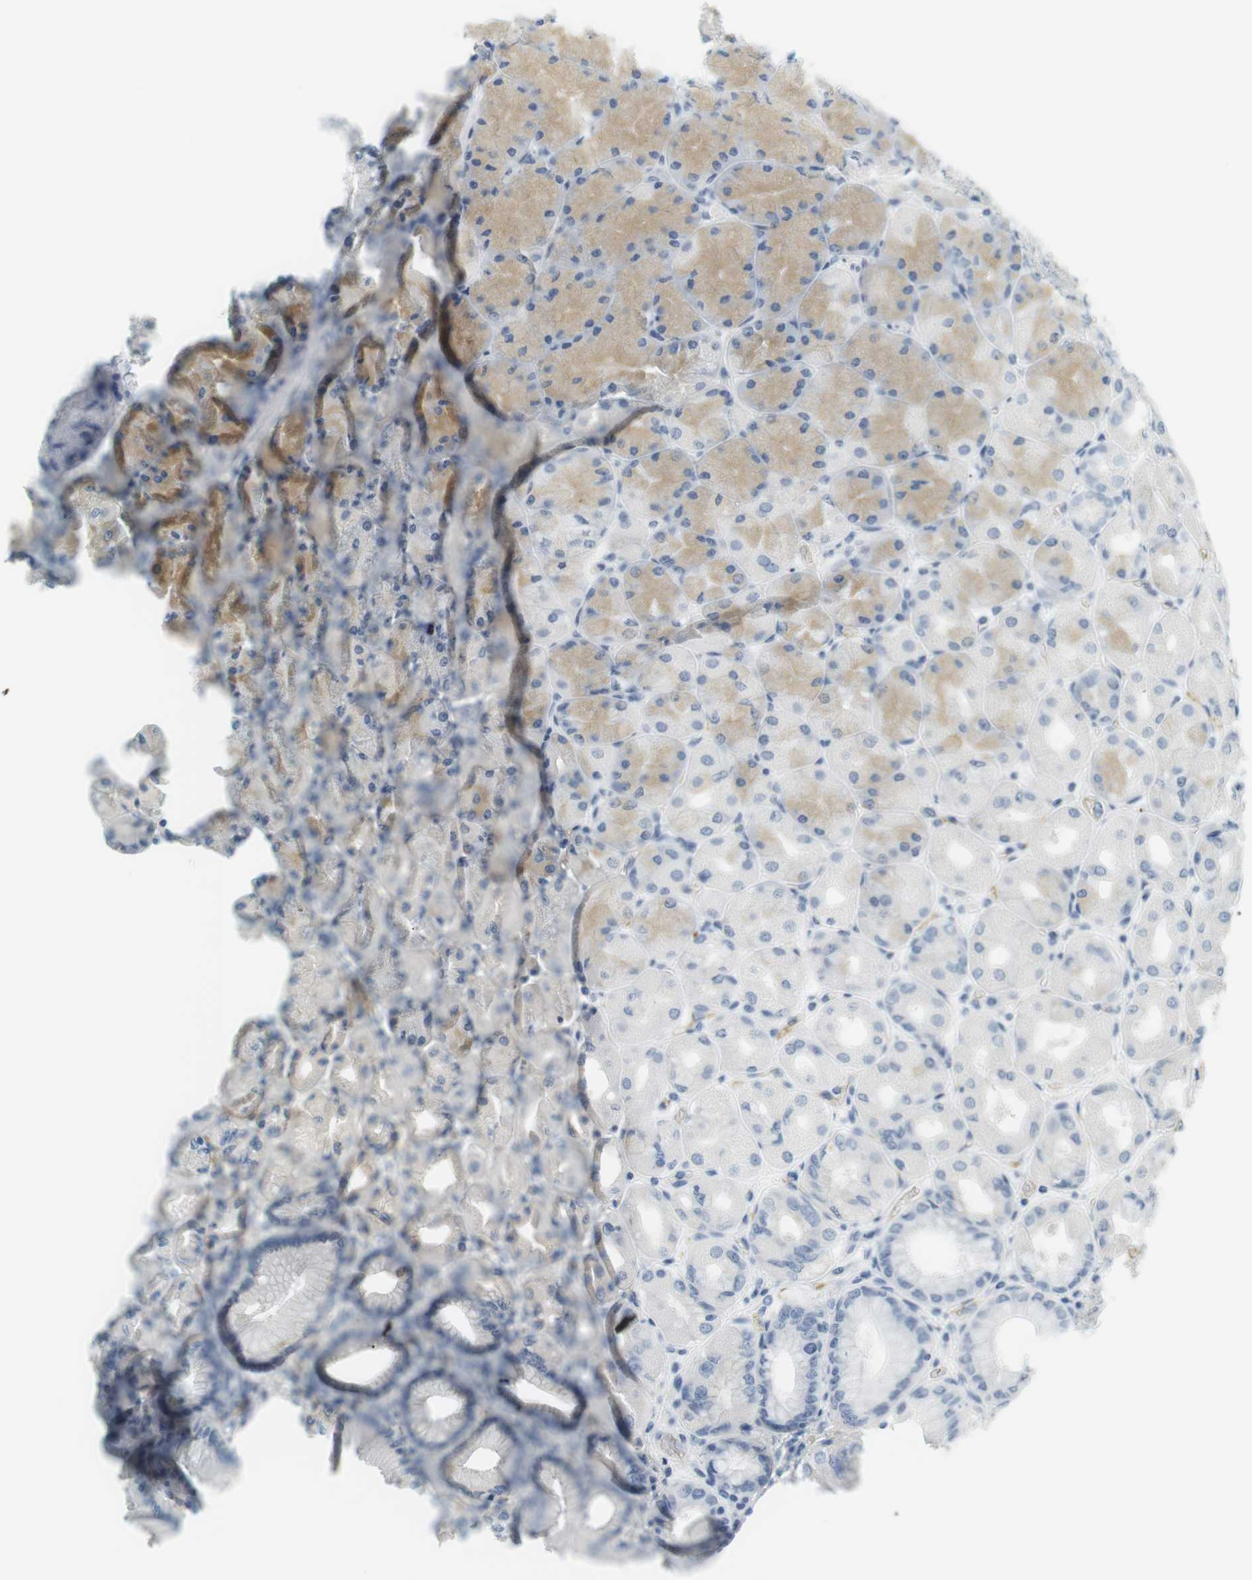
{"staining": {"intensity": "weak", "quantity": "25%-75%", "location": "cytoplasmic/membranous"}, "tissue": "stomach", "cell_type": "Glandular cells", "image_type": "normal", "snomed": [{"axis": "morphology", "description": "Normal tissue, NOS"}, {"axis": "topography", "description": "Stomach, upper"}], "caption": "A high-resolution histopathology image shows immunohistochemistry (IHC) staining of unremarkable stomach, which shows weak cytoplasmic/membranous expression in about 25%-75% of glandular cells.", "gene": "APOB", "patient": {"sex": "female", "age": 56}}